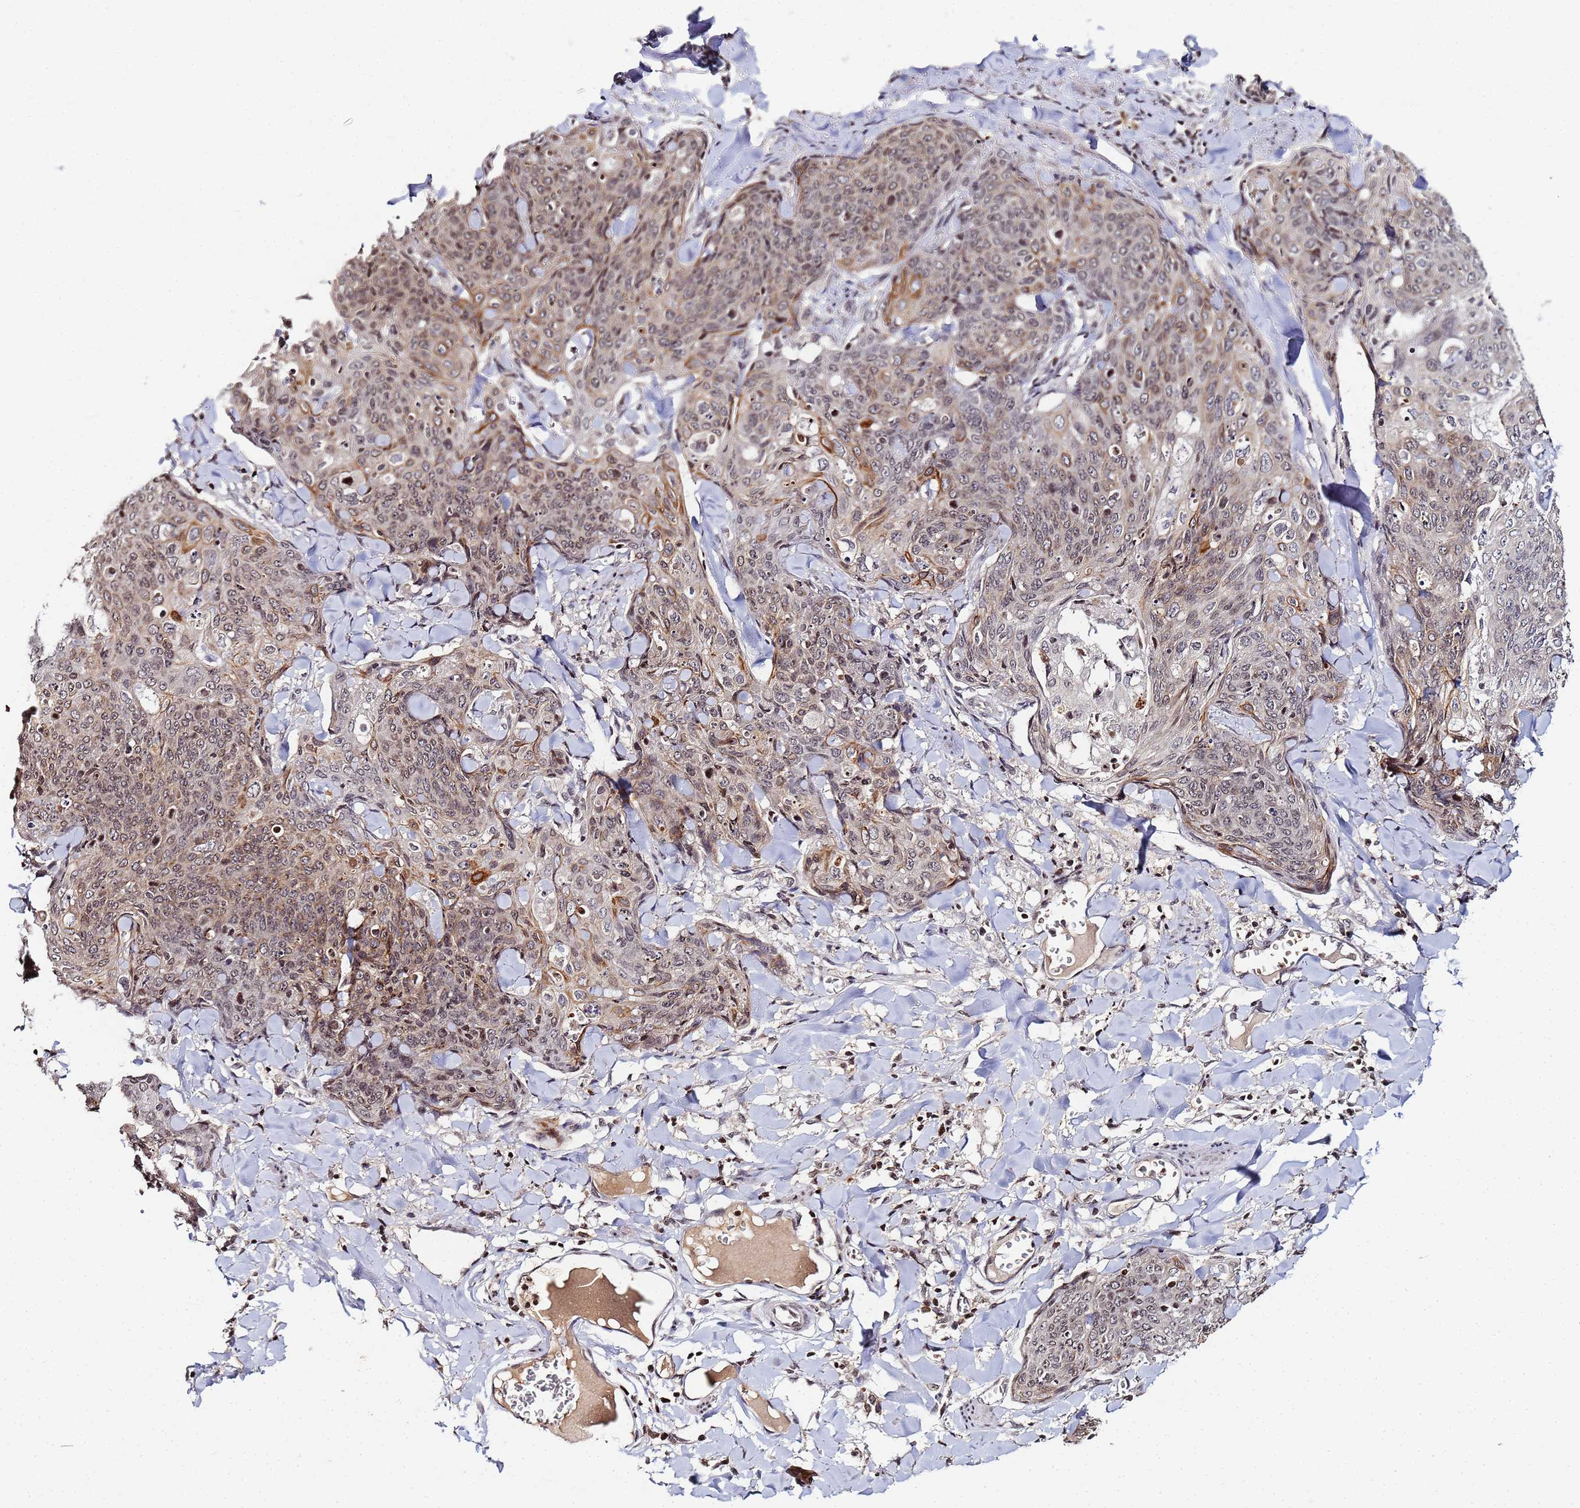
{"staining": {"intensity": "moderate", "quantity": "25%-75%", "location": "cytoplasmic/membranous"}, "tissue": "skin cancer", "cell_type": "Tumor cells", "image_type": "cancer", "snomed": [{"axis": "morphology", "description": "Squamous cell carcinoma, NOS"}, {"axis": "topography", "description": "Skin"}, {"axis": "topography", "description": "Vulva"}], "caption": "Tumor cells demonstrate moderate cytoplasmic/membranous staining in approximately 25%-75% of cells in squamous cell carcinoma (skin). The staining is performed using DAB (3,3'-diaminobenzidine) brown chromogen to label protein expression. The nuclei are counter-stained blue using hematoxylin.", "gene": "FZD4", "patient": {"sex": "female", "age": 85}}